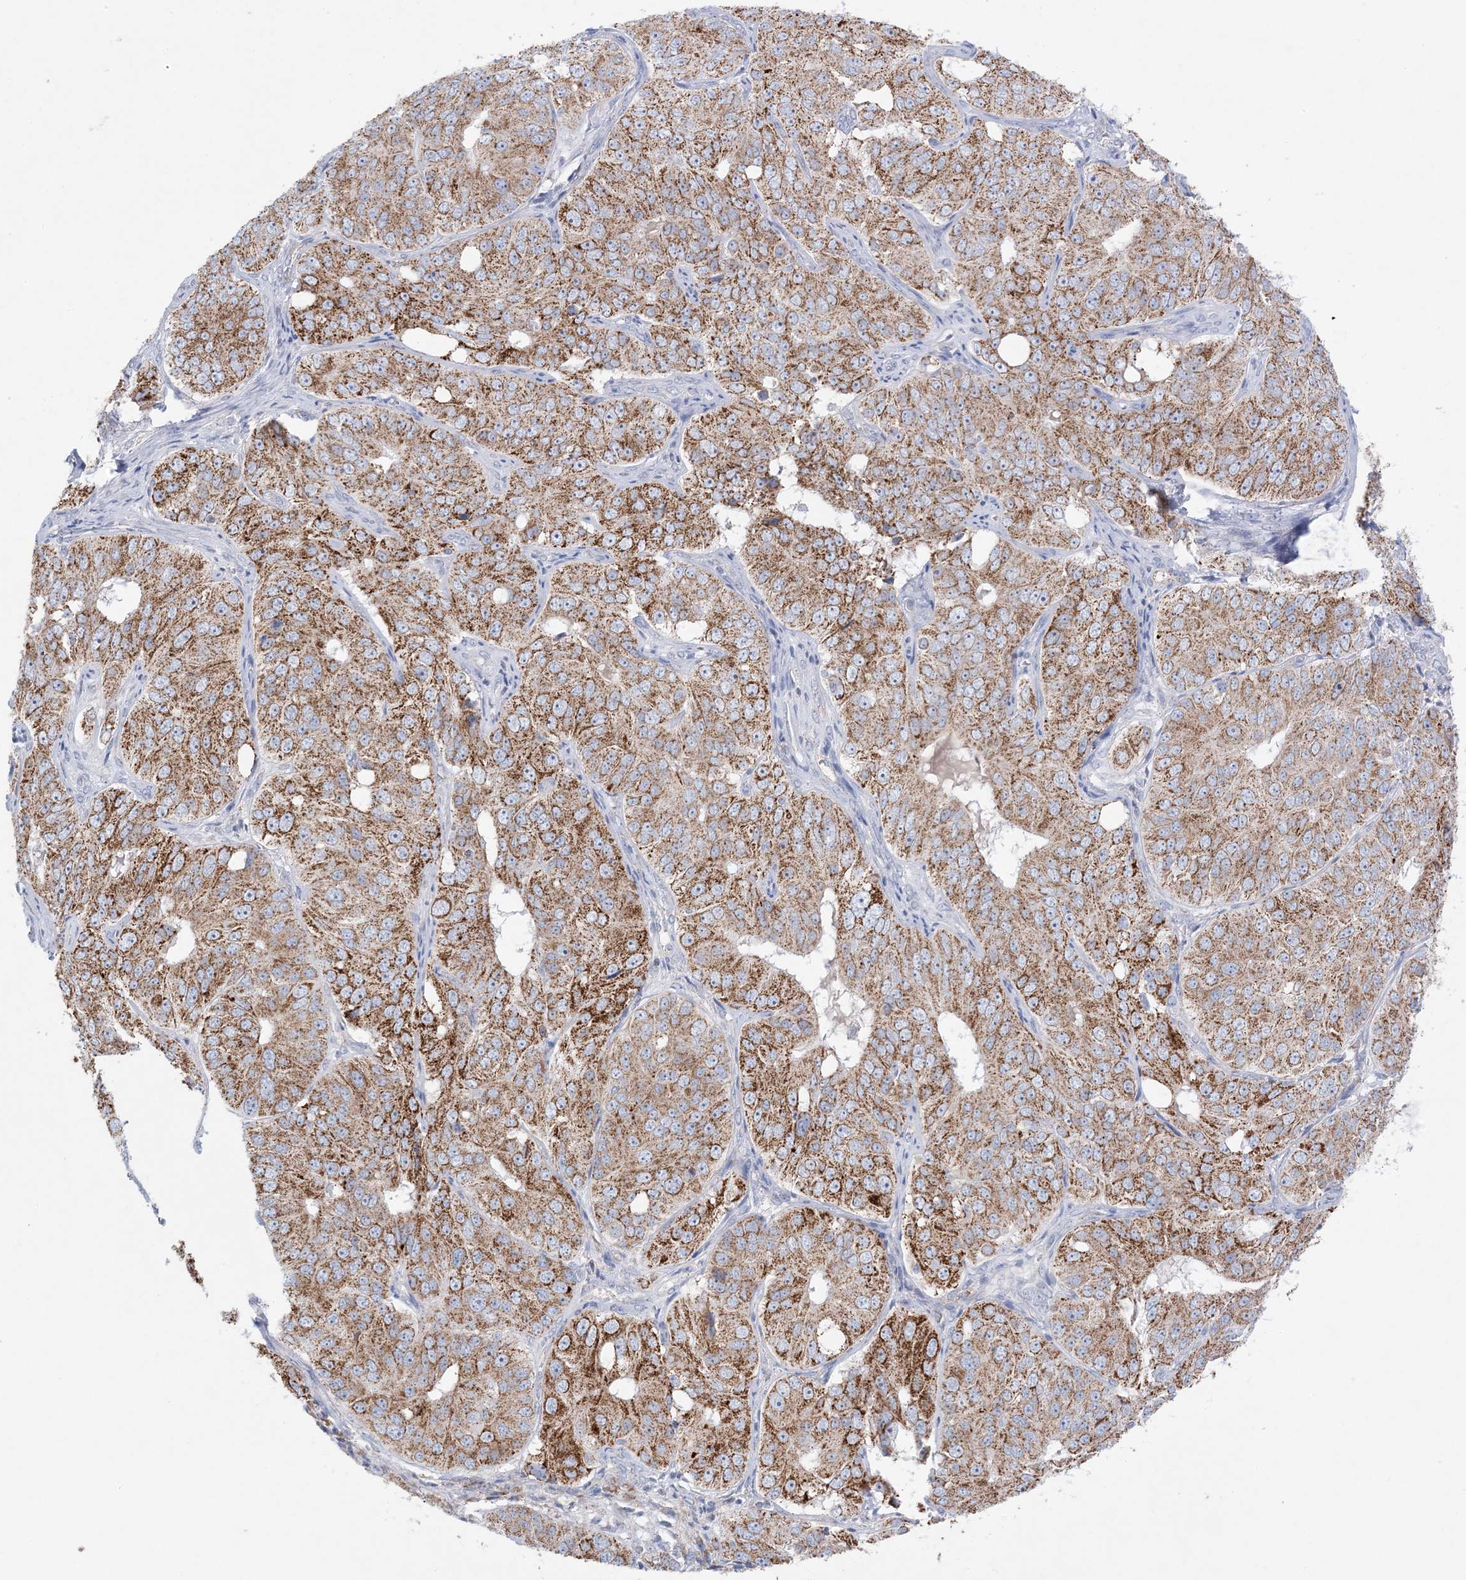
{"staining": {"intensity": "strong", "quantity": ">75%", "location": "cytoplasmic/membranous"}, "tissue": "ovarian cancer", "cell_type": "Tumor cells", "image_type": "cancer", "snomed": [{"axis": "morphology", "description": "Carcinoma, endometroid"}, {"axis": "topography", "description": "Ovary"}], "caption": "Ovarian endometroid carcinoma stained for a protein exhibits strong cytoplasmic/membranous positivity in tumor cells. The staining was performed using DAB (3,3'-diaminobenzidine), with brown indicating positive protein expression. Nuclei are stained blue with hematoxylin.", "gene": "KCTD6", "patient": {"sex": "female", "age": 51}}